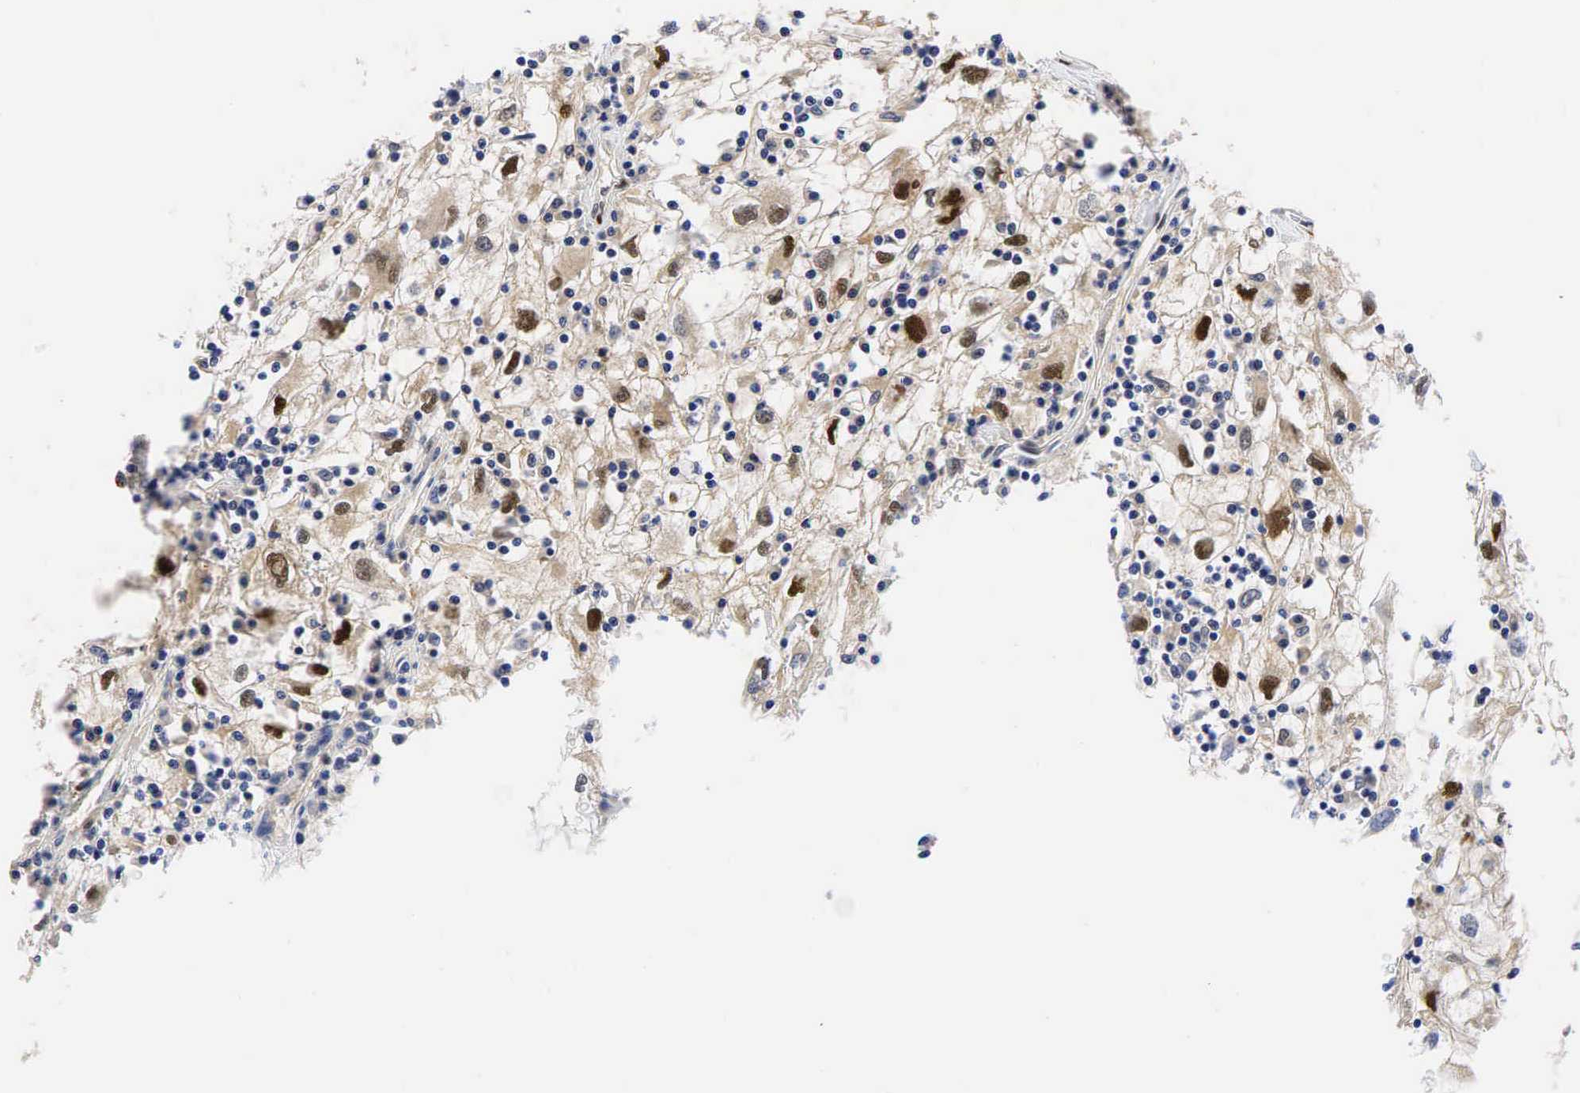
{"staining": {"intensity": "strong", "quantity": "<25%", "location": "nuclear"}, "tissue": "renal cancer", "cell_type": "Tumor cells", "image_type": "cancer", "snomed": [{"axis": "morphology", "description": "Adenocarcinoma, NOS"}, {"axis": "topography", "description": "Kidney"}], "caption": "Protein positivity by immunohistochemistry displays strong nuclear positivity in about <25% of tumor cells in renal adenocarcinoma. (DAB IHC, brown staining for protein, blue staining for nuclei).", "gene": "CCND1", "patient": {"sex": "male", "age": 82}}